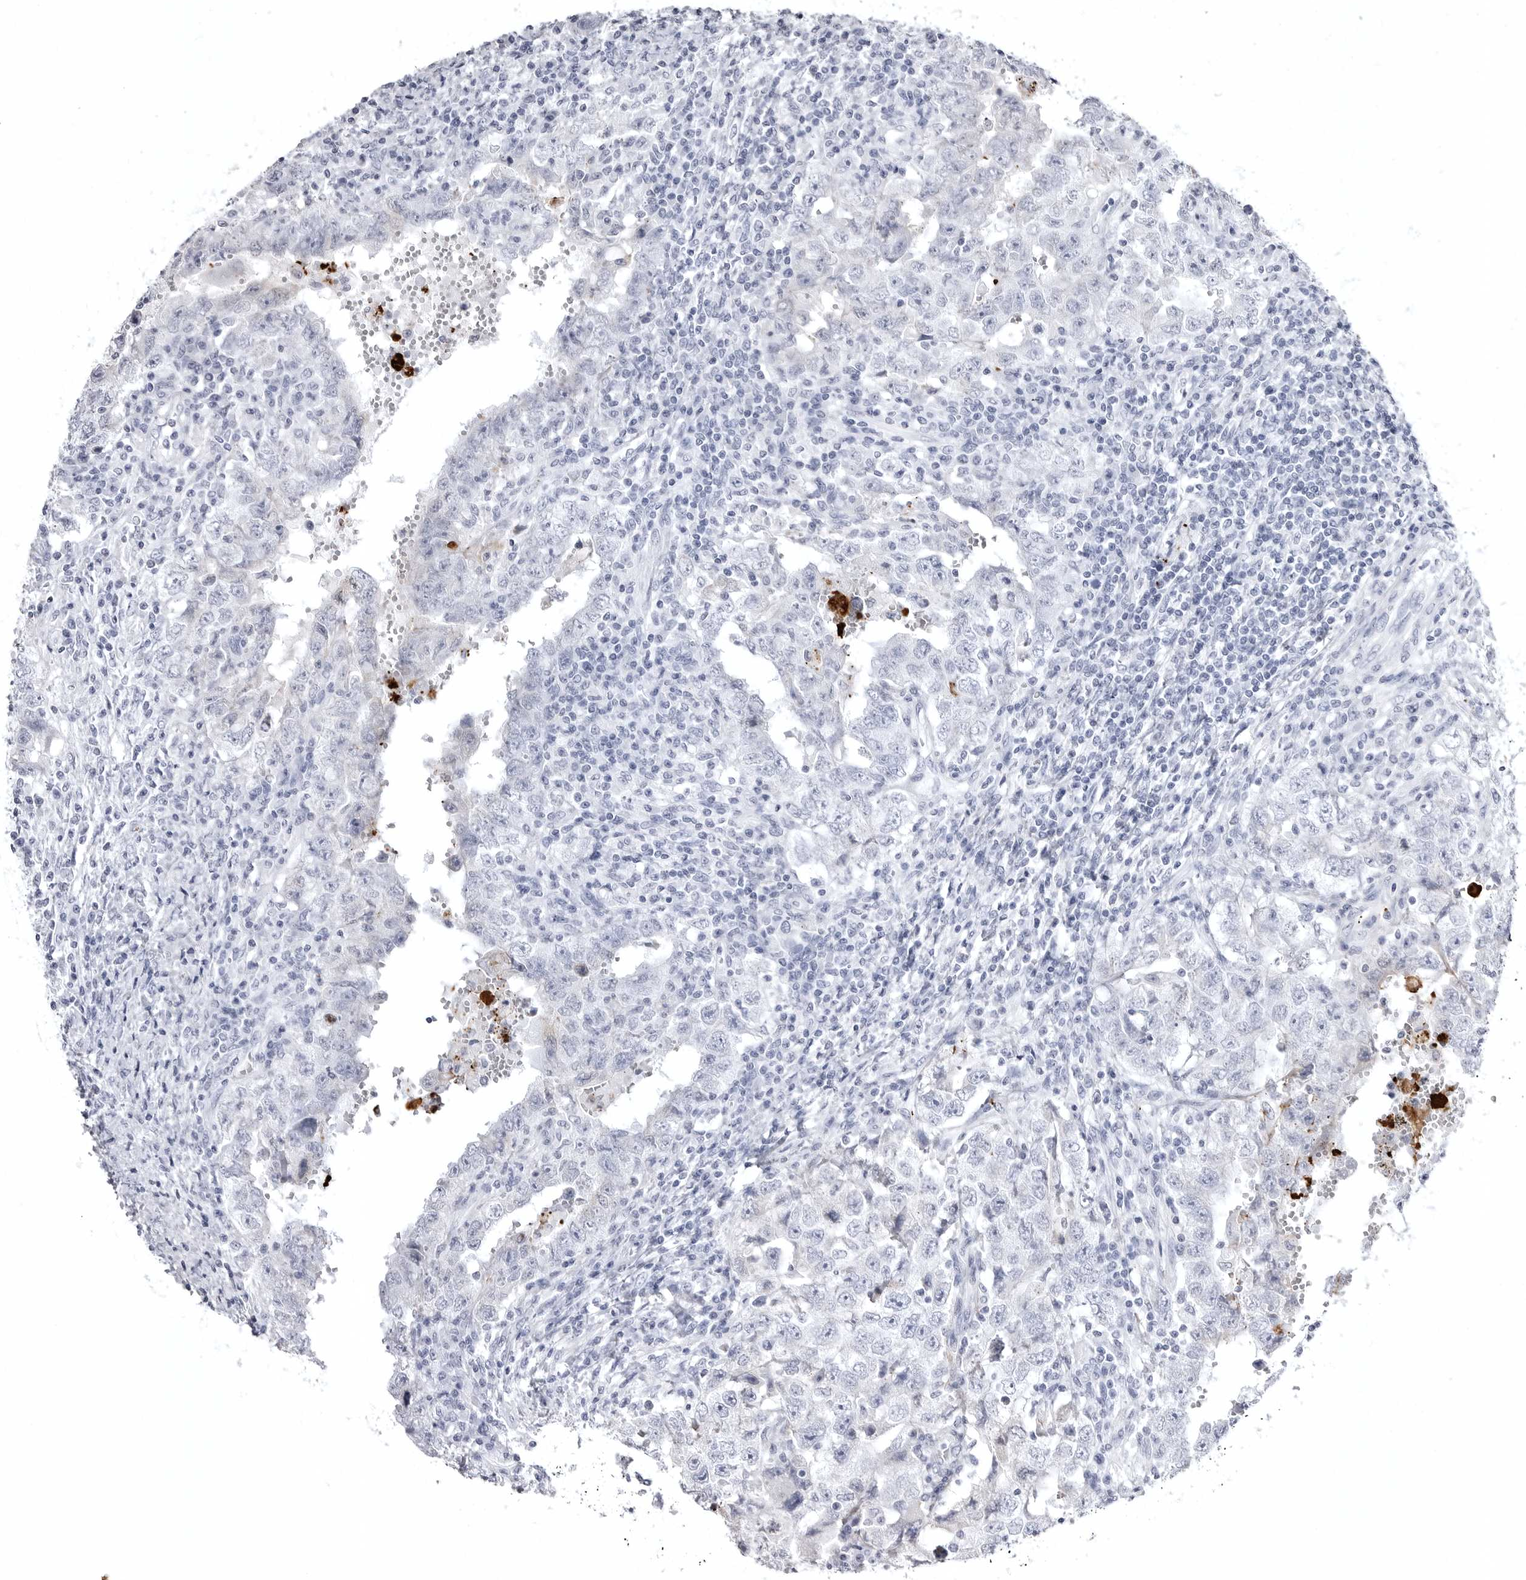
{"staining": {"intensity": "negative", "quantity": "none", "location": "none"}, "tissue": "testis cancer", "cell_type": "Tumor cells", "image_type": "cancer", "snomed": [{"axis": "morphology", "description": "Carcinoma, Embryonal, NOS"}, {"axis": "topography", "description": "Testis"}], "caption": "There is no significant staining in tumor cells of testis cancer.", "gene": "COL26A1", "patient": {"sex": "male", "age": 26}}